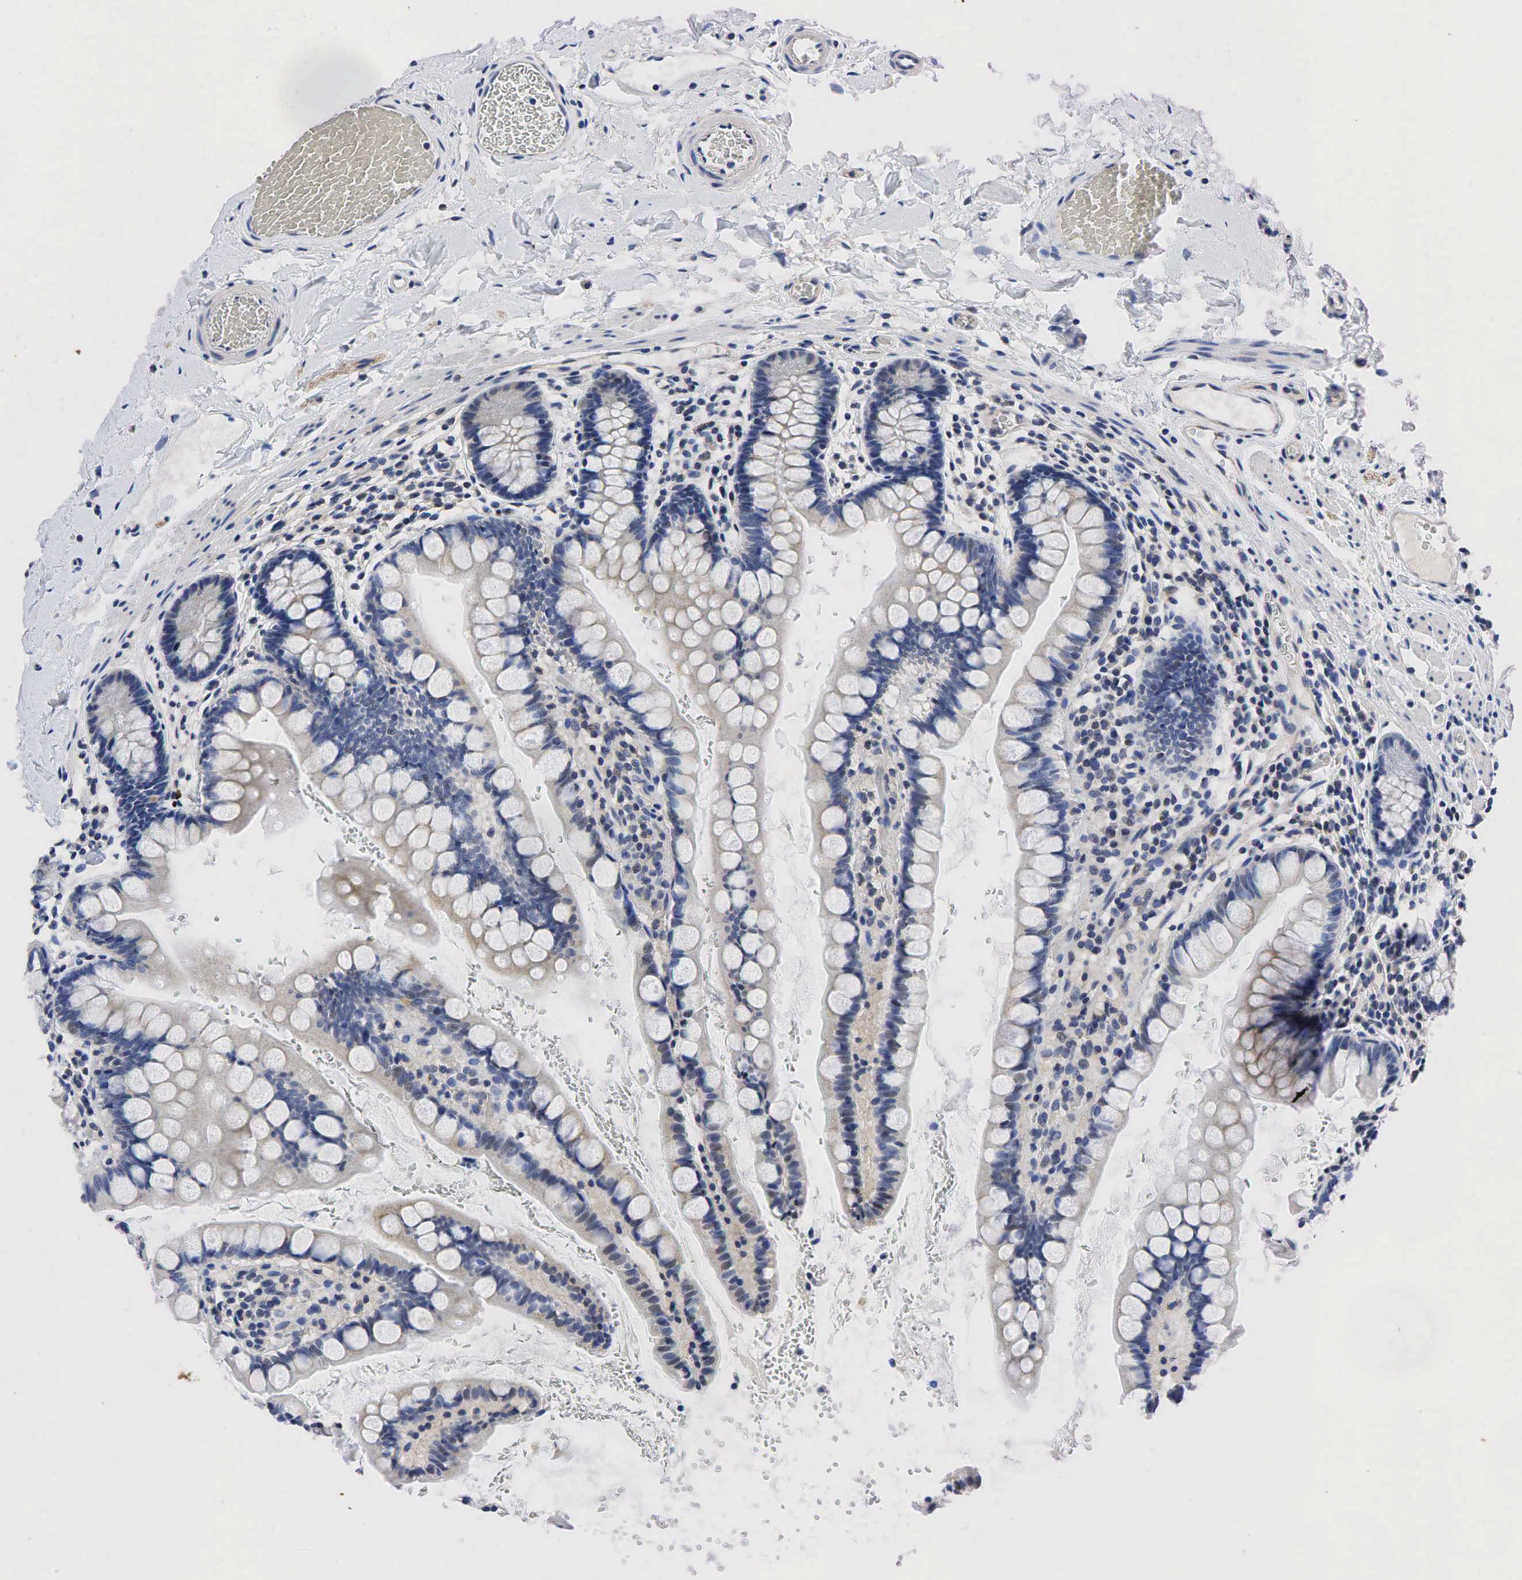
{"staining": {"intensity": "negative", "quantity": "none", "location": "none"}, "tissue": "colon", "cell_type": "Endothelial cells", "image_type": "normal", "snomed": [{"axis": "morphology", "description": "Normal tissue, NOS"}, {"axis": "topography", "description": "Colon"}], "caption": "This is an immunohistochemistry (IHC) micrograph of unremarkable colon. There is no expression in endothelial cells.", "gene": "PGR", "patient": {"sex": "male", "age": 54}}